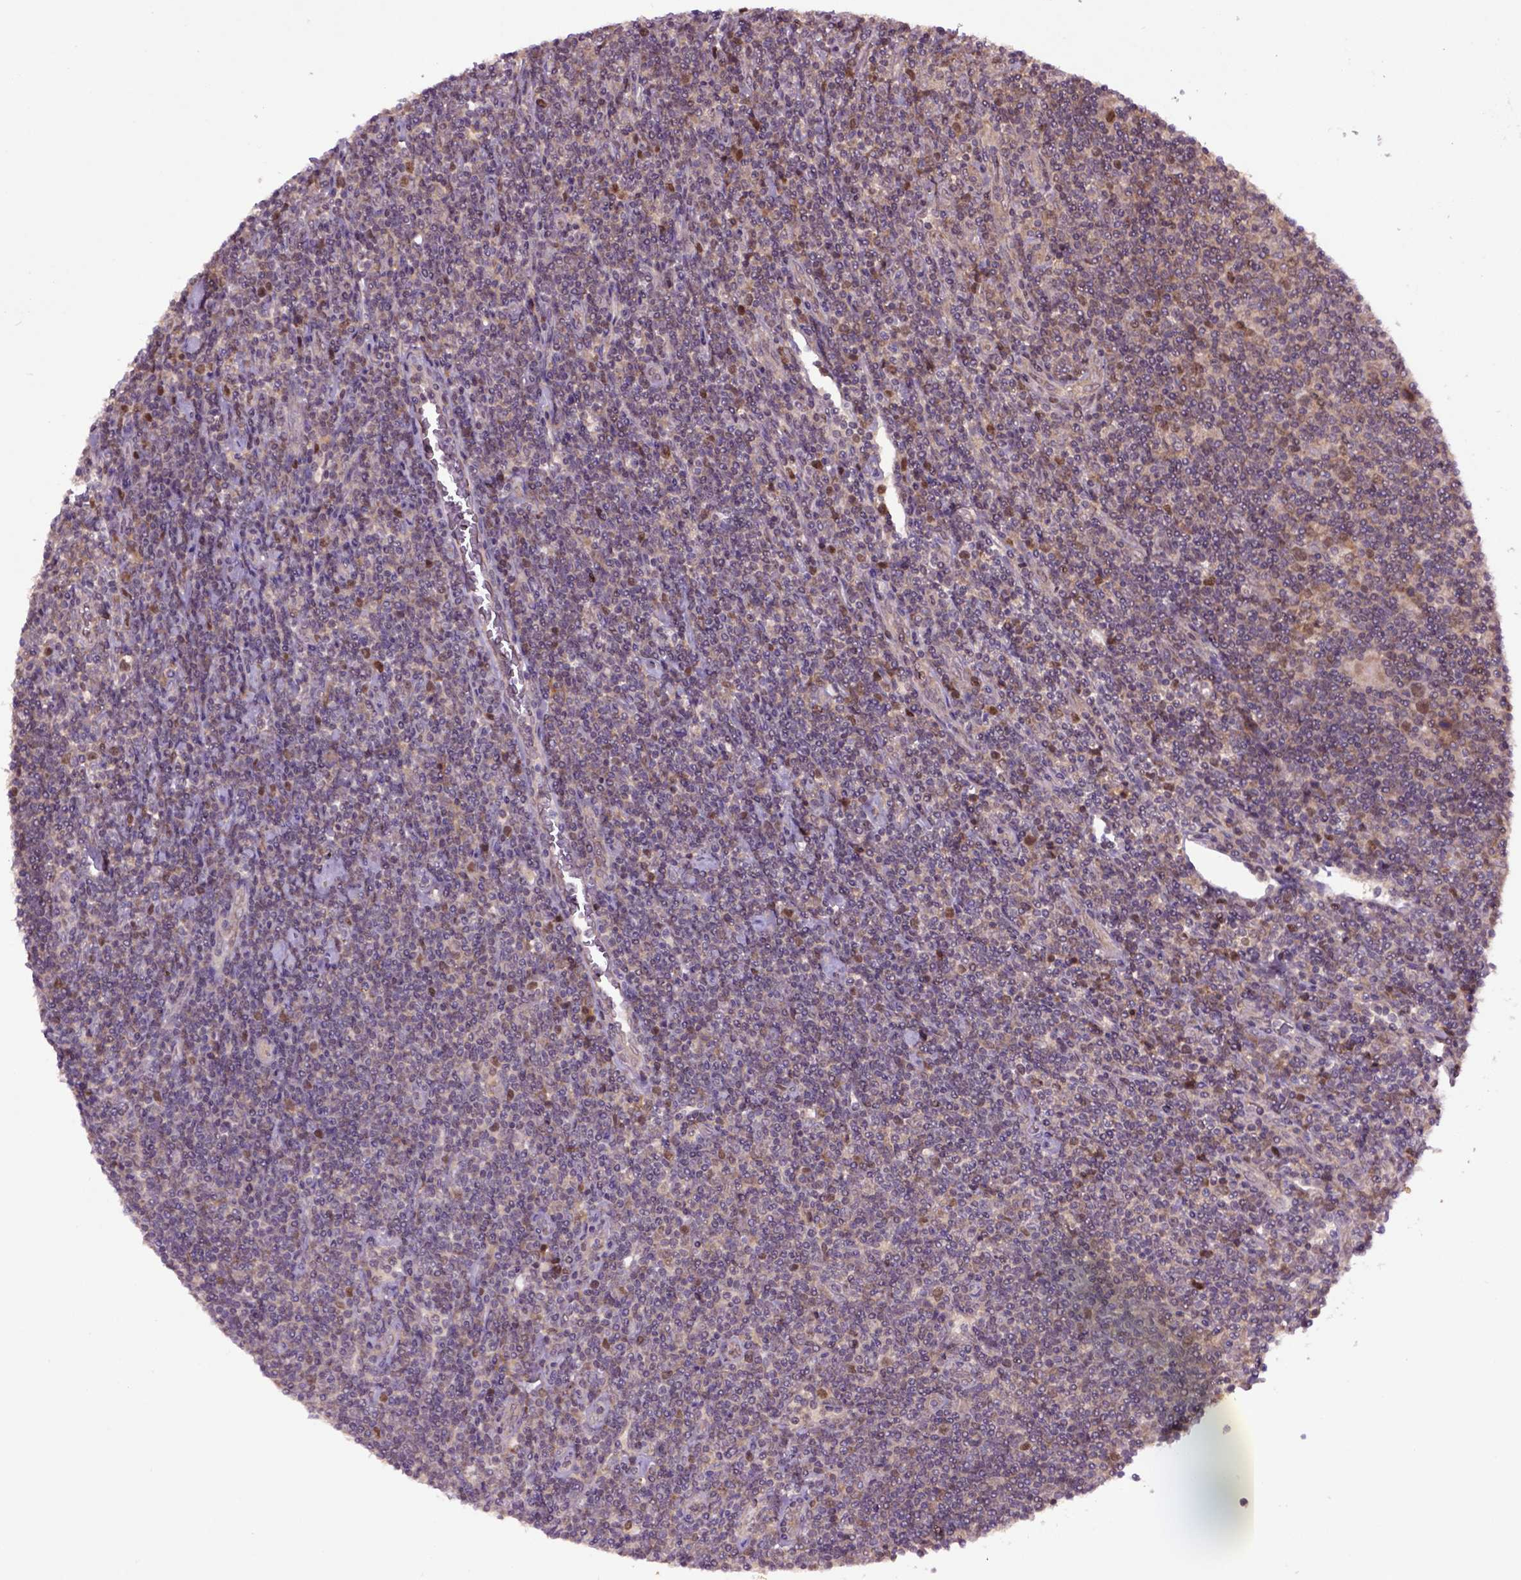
{"staining": {"intensity": "moderate", "quantity": ">75%", "location": "cytoplasmic/membranous"}, "tissue": "lymphoma", "cell_type": "Tumor cells", "image_type": "cancer", "snomed": [{"axis": "morphology", "description": "Hodgkin's disease, NOS"}, {"axis": "topography", "description": "Lymph node"}], "caption": "Human Hodgkin's disease stained for a protein (brown) displays moderate cytoplasmic/membranous positive positivity in about >75% of tumor cells.", "gene": "WDR48", "patient": {"sex": "male", "age": 40}}